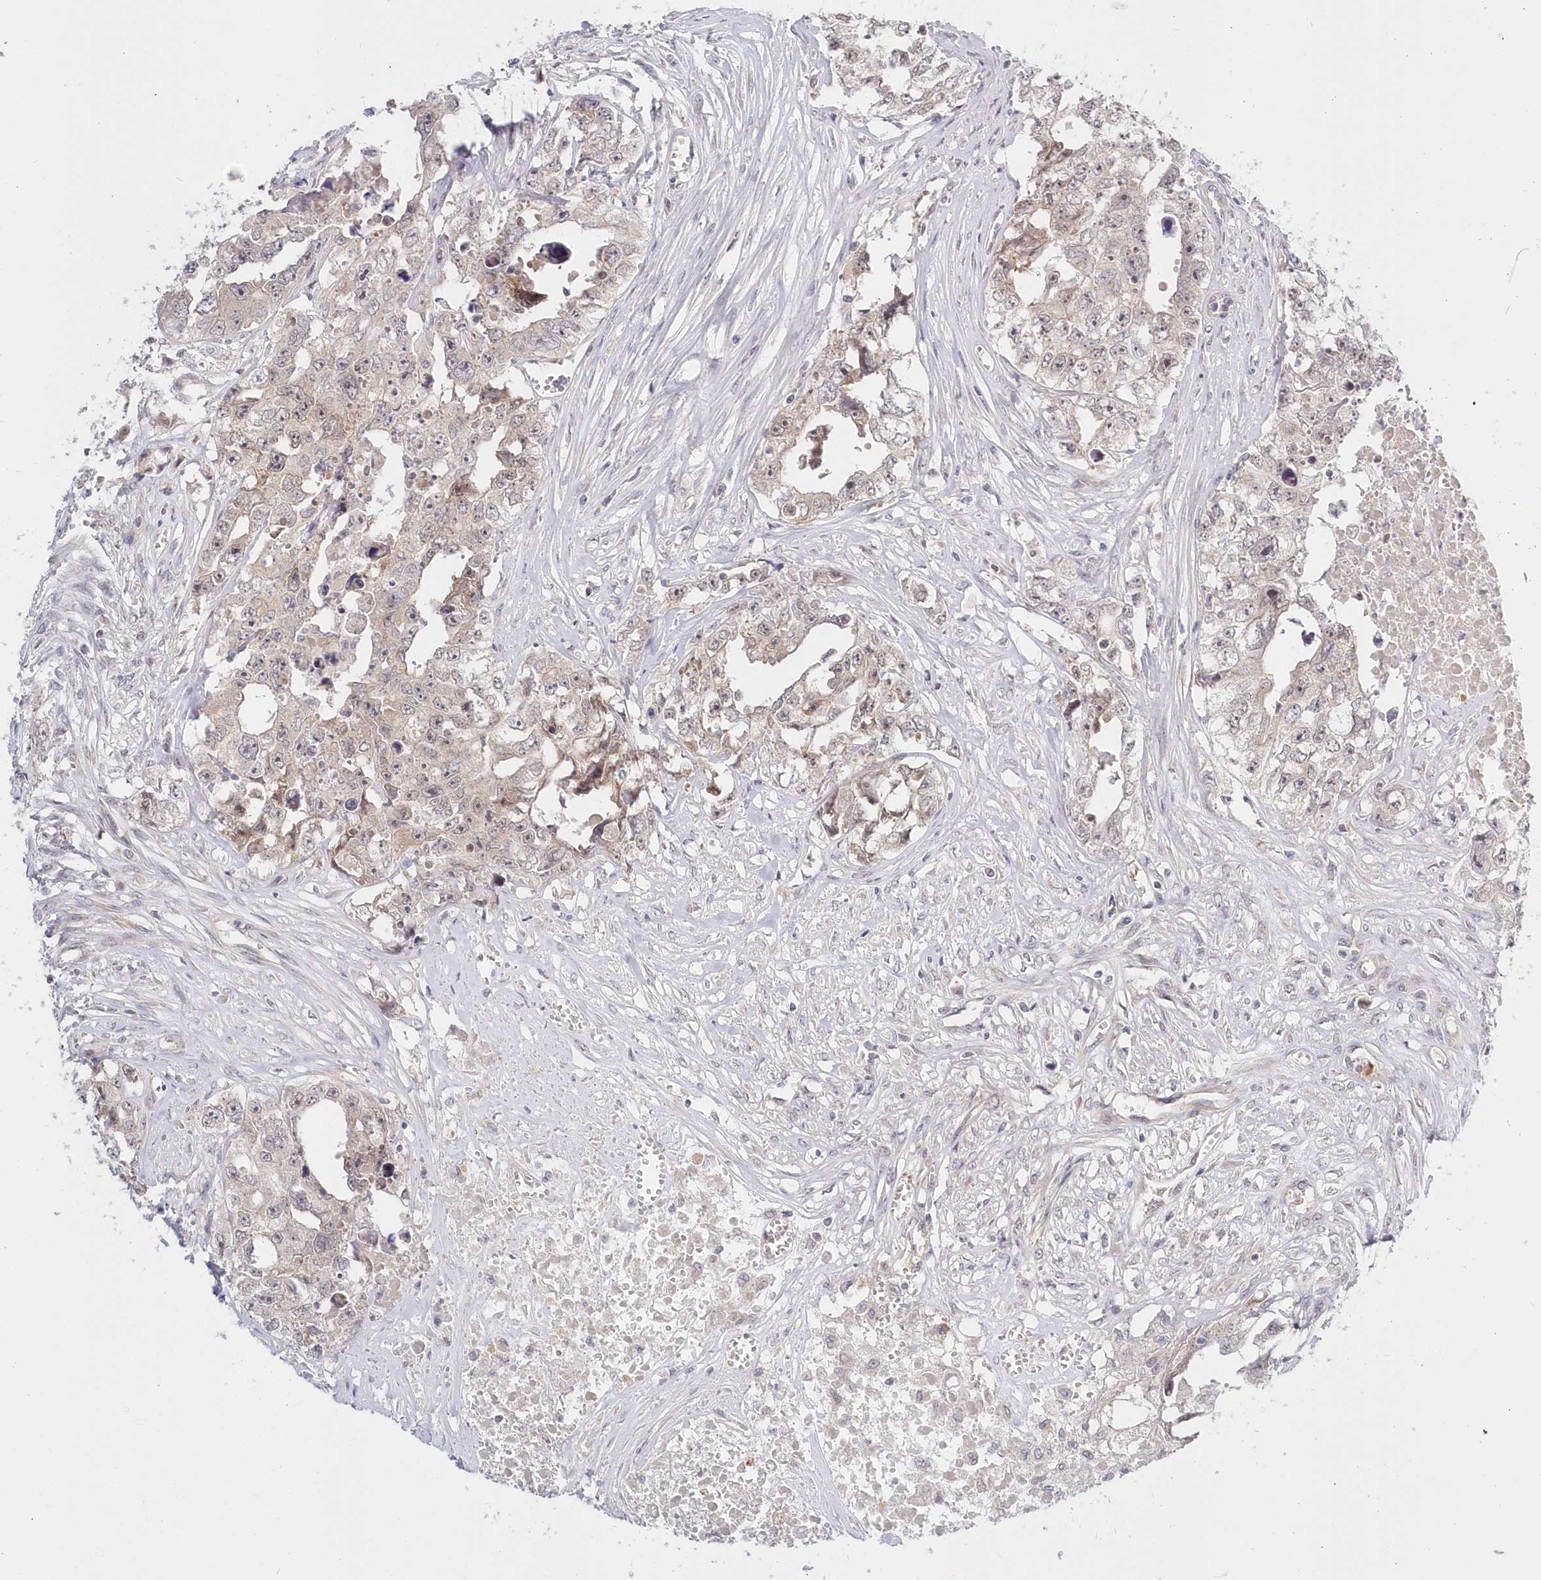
{"staining": {"intensity": "negative", "quantity": "none", "location": "none"}, "tissue": "testis cancer", "cell_type": "Tumor cells", "image_type": "cancer", "snomed": [{"axis": "morphology", "description": "Seminoma, NOS"}, {"axis": "morphology", "description": "Carcinoma, Embryonal, NOS"}, {"axis": "topography", "description": "Testis"}], "caption": "Testis cancer was stained to show a protein in brown. There is no significant staining in tumor cells. The staining is performed using DAB brown chromogen with nuclei counter-stained in using hematoxylin.", "gene": "KATNA1", "patient": {"sex": "male", "age": 43}}